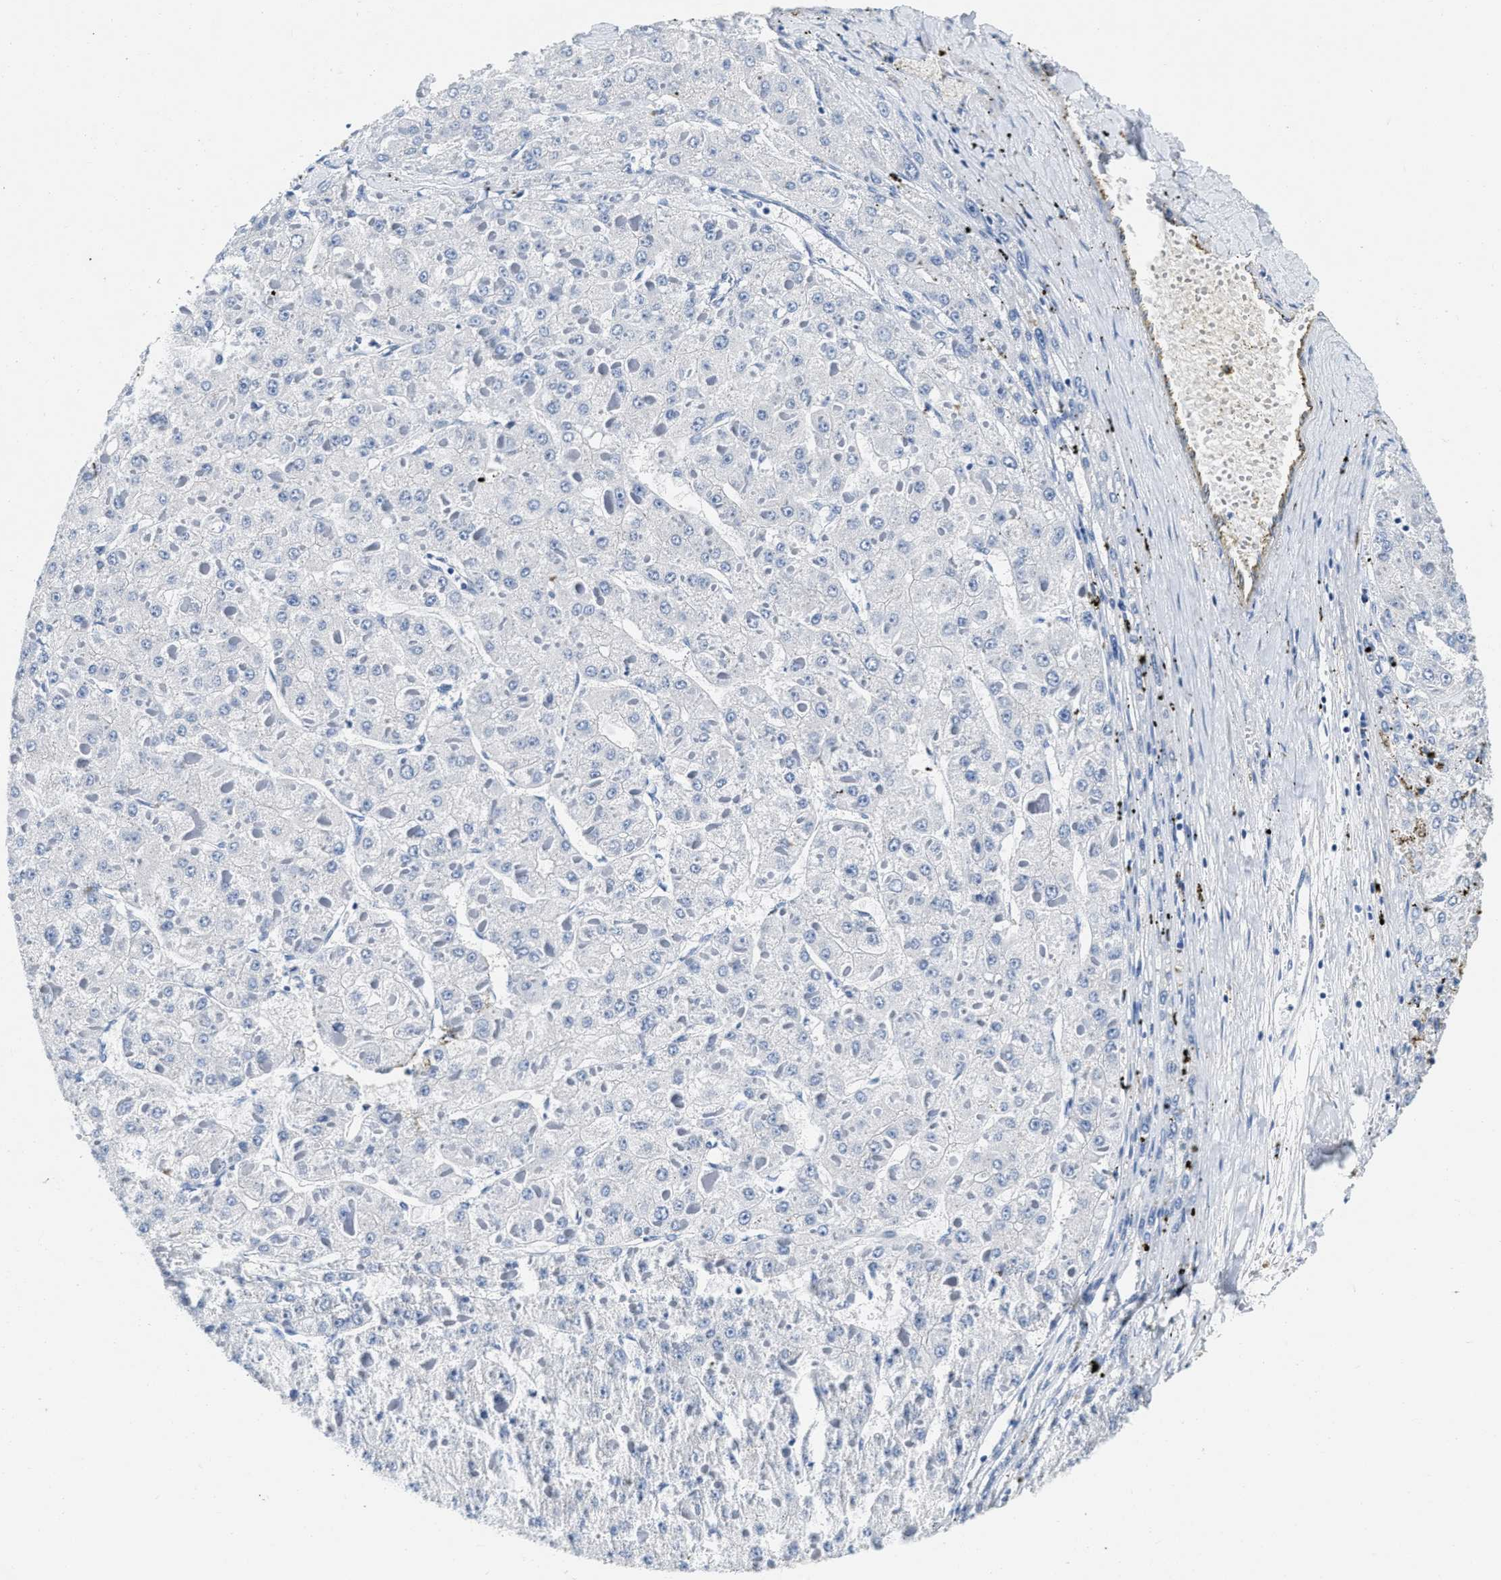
{"staining": {"intensity": "negative", "quantity": "none", "location": "none"}, "tissue": "liver cancer", "cell_type": "Tumor cells", "image_type": "cancer", "snomed": [{"axis": "morphology", "description": "Carcinoma, Hepatocellular, NOS"}, {"axis": "topography", "description": "Liver"}], "caption": "Immunohistochemical staining of human liver cancer displays no significant staining in tumor cells.", "gene": "EIF2AK2", "patient": {"sex": "female", "age": 73}}